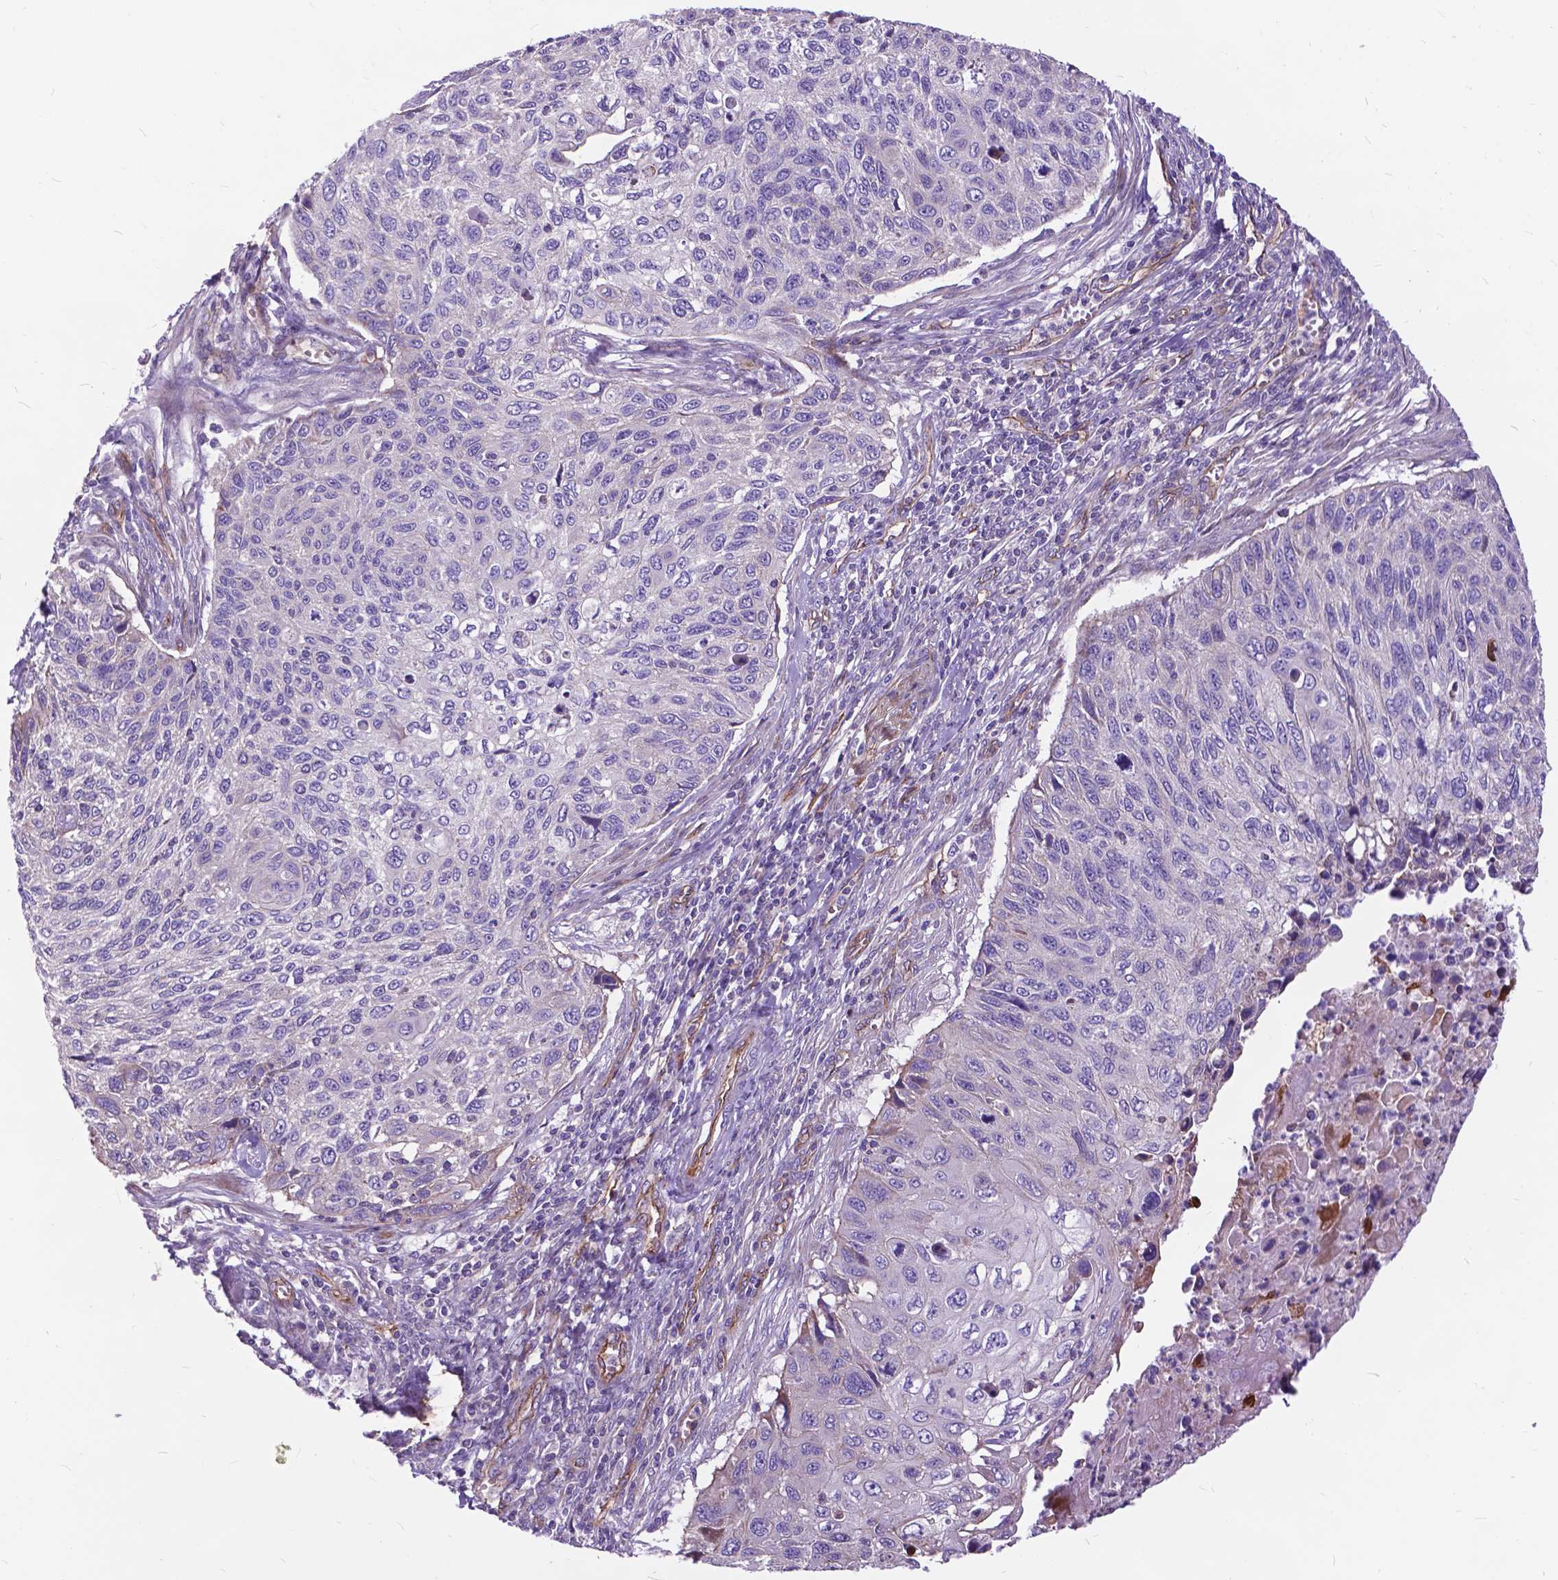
{"staining": {"intensity": "negative", "quantity": "none", "location": "none"}, "tissue": "cervical cancer", "cell_type": "Tumor cells", "image_type": "cancer", "snomed": [{"axis": "morphology", "description": "Squamous cell carcinoma, NOS"}, {"axis": "topography", "description": "Cervix"}], "caption": "Immunohistochemical staining of human cervical cancer (squamous cell carcinoma) reveals no significant expression in tumor cells.", "gene": "FLT4", "patient": {"sex": "female", "age": 70}}